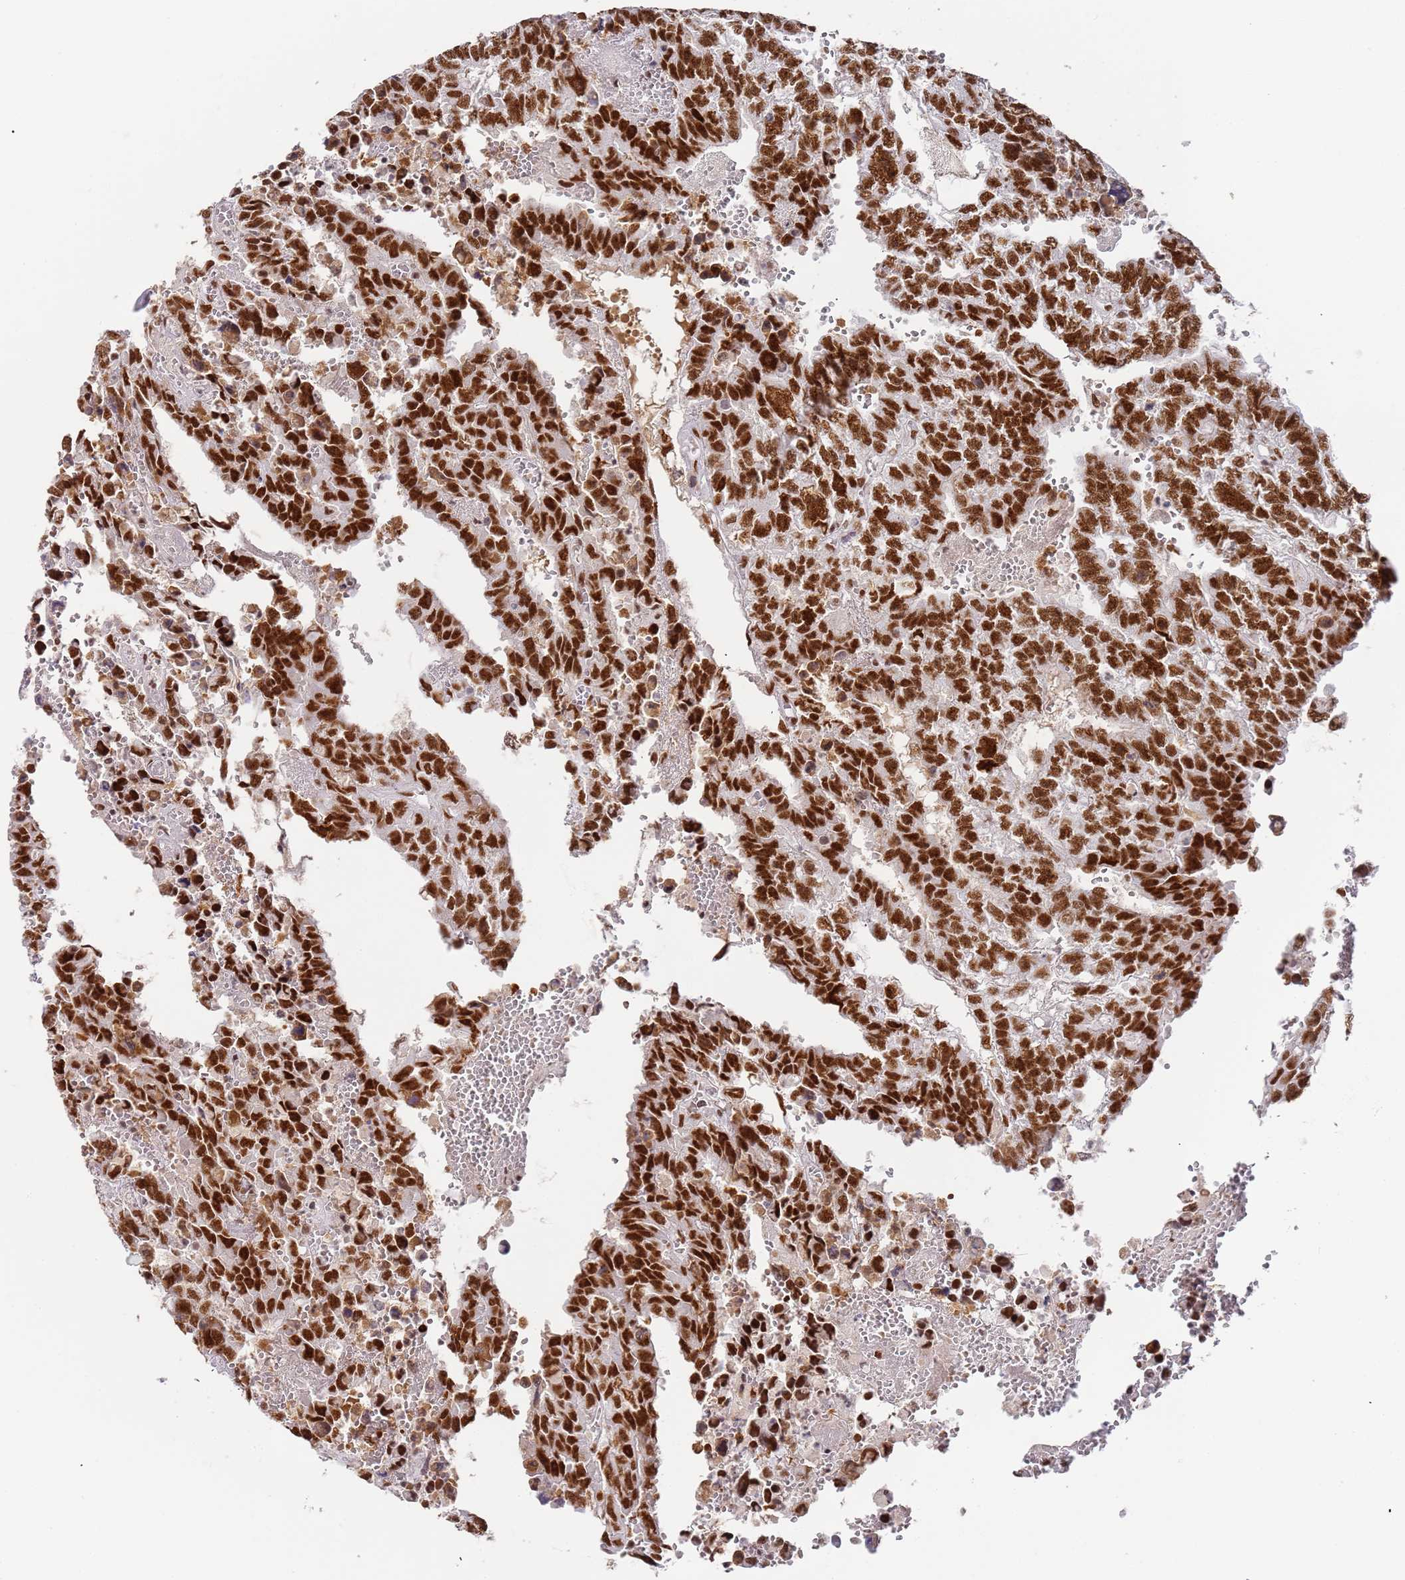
{"staining": {"intensity": "strong", "quantity": ">75%", "location": "nuclear"}, "tissue": "testis cancer", "cell_type": "Tumor cells", "image_type": "cancer", "snomed": [{"axis": "morphology", "description": "Carcinoma, Embryonal, NOS"}, {"axis": "topography", "description": "Testis"}], "caption": "Strong nuclear expression for a protein is identified in about >75% of tumor cells of testis cancer (embryonal carcinoma) using IHC.", "gene": "AKAP8L", "patient": {"sex": "male", "age": 25}}